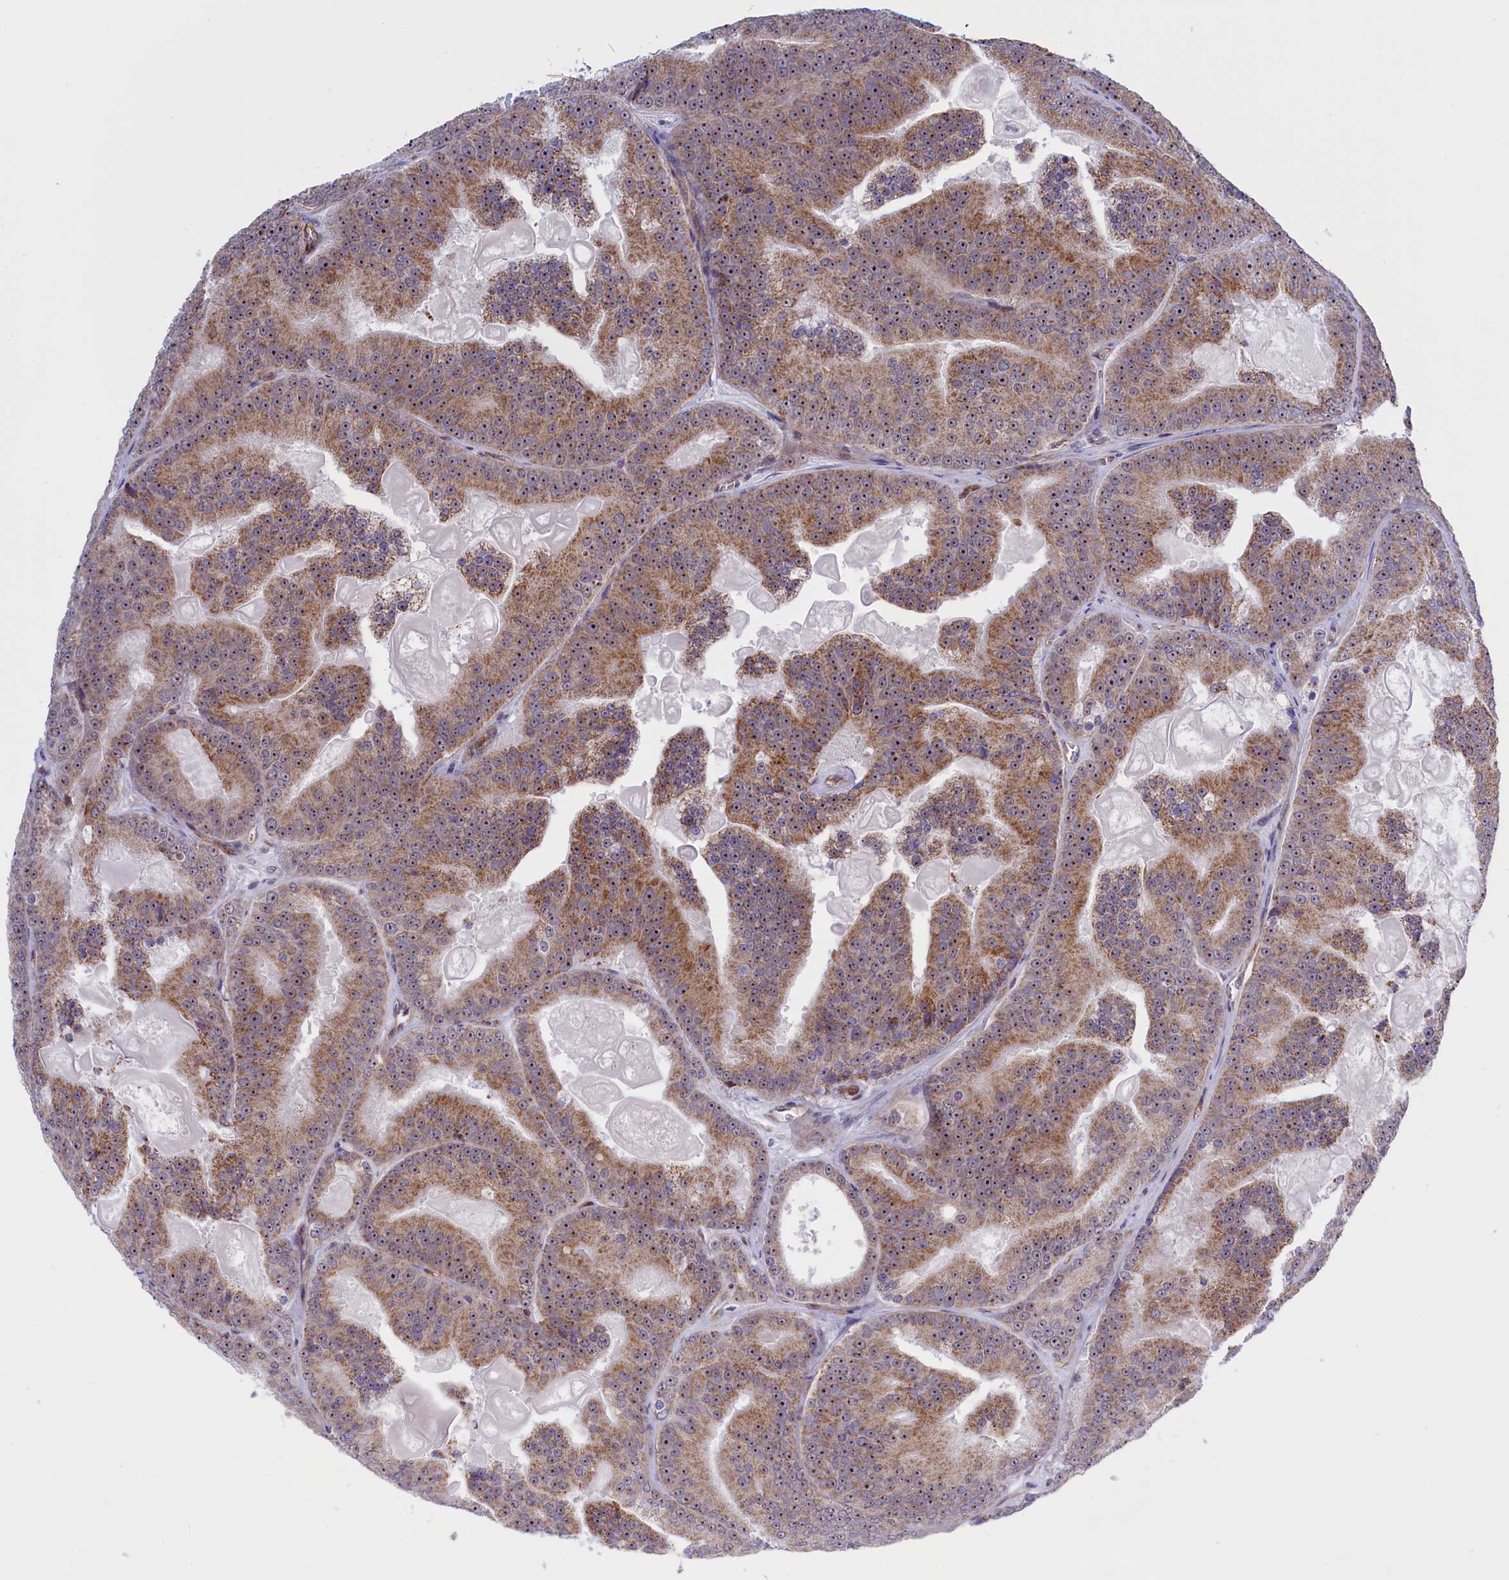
{"staining": {"intensity": "moderate", "quantity": ">75%", "location": "cytoplasmic/membranous,nuclear"}, "tissue": "prostate cancer", "cell_type": "Tumor cells", "image_type": "cancer", "snomed": [{"axis": "morphology", "description": "Adenocarcinoma, High grade"}, {"axis": "topography", "description": "Prostate"}], "caption": "An image showing moderate cytoplasmic/membranous and nuclear expression in approximately >75% of tumor cells in prostate cancer (adenocarcinoma (high-grade)), as visualized by brown immunohistochemical staining.", "gene": "MPND", "patient": {"sex": "male", "age": 61}}